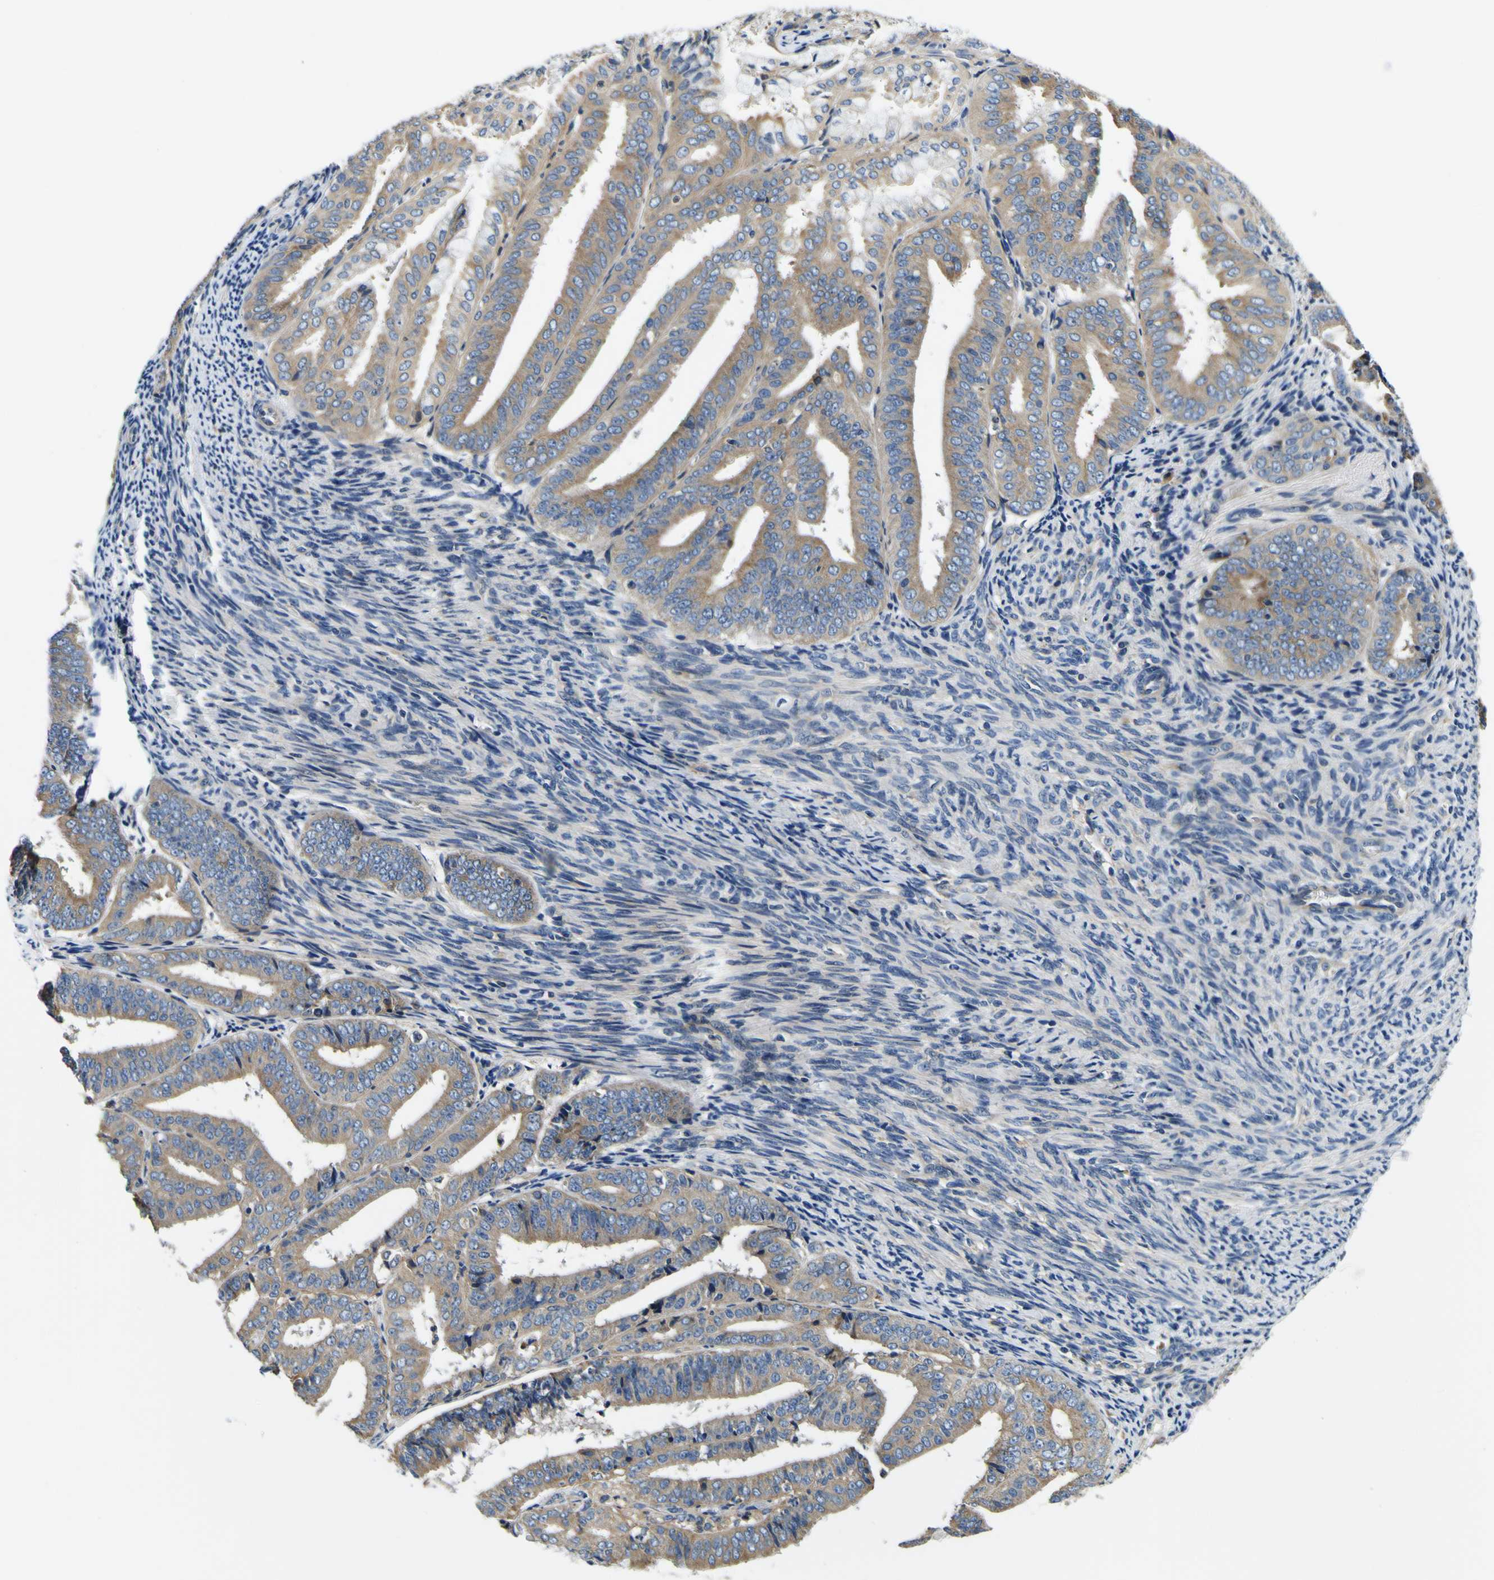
{"staining": {"intensity": "moderate", "quantity": ">75%", "location": "cytoplasmic/membranous"}, "tissue": "endometrial cancer", "cell_type": "Tumor cells", "image_type": "cancer", "snomed": [{"axis": "morphology", "description": "Adenocarcinoma, NOS"}, {"axis": "topography", "description": "Endometrium"}], "caption": "IHC image of neoplastic tissue: human endometrial cancer (adenocarcinoma) stained using immunohistochemistry (IHC) demonstrates medium levels of moderate protein expression localized specifically in the cytoplasmic/membranous of tumor cells, appearing as a cytoplasmic/membranous brown color.", "gene": "CLSTN1", "patient": {"sex": "female", "age": 63}}